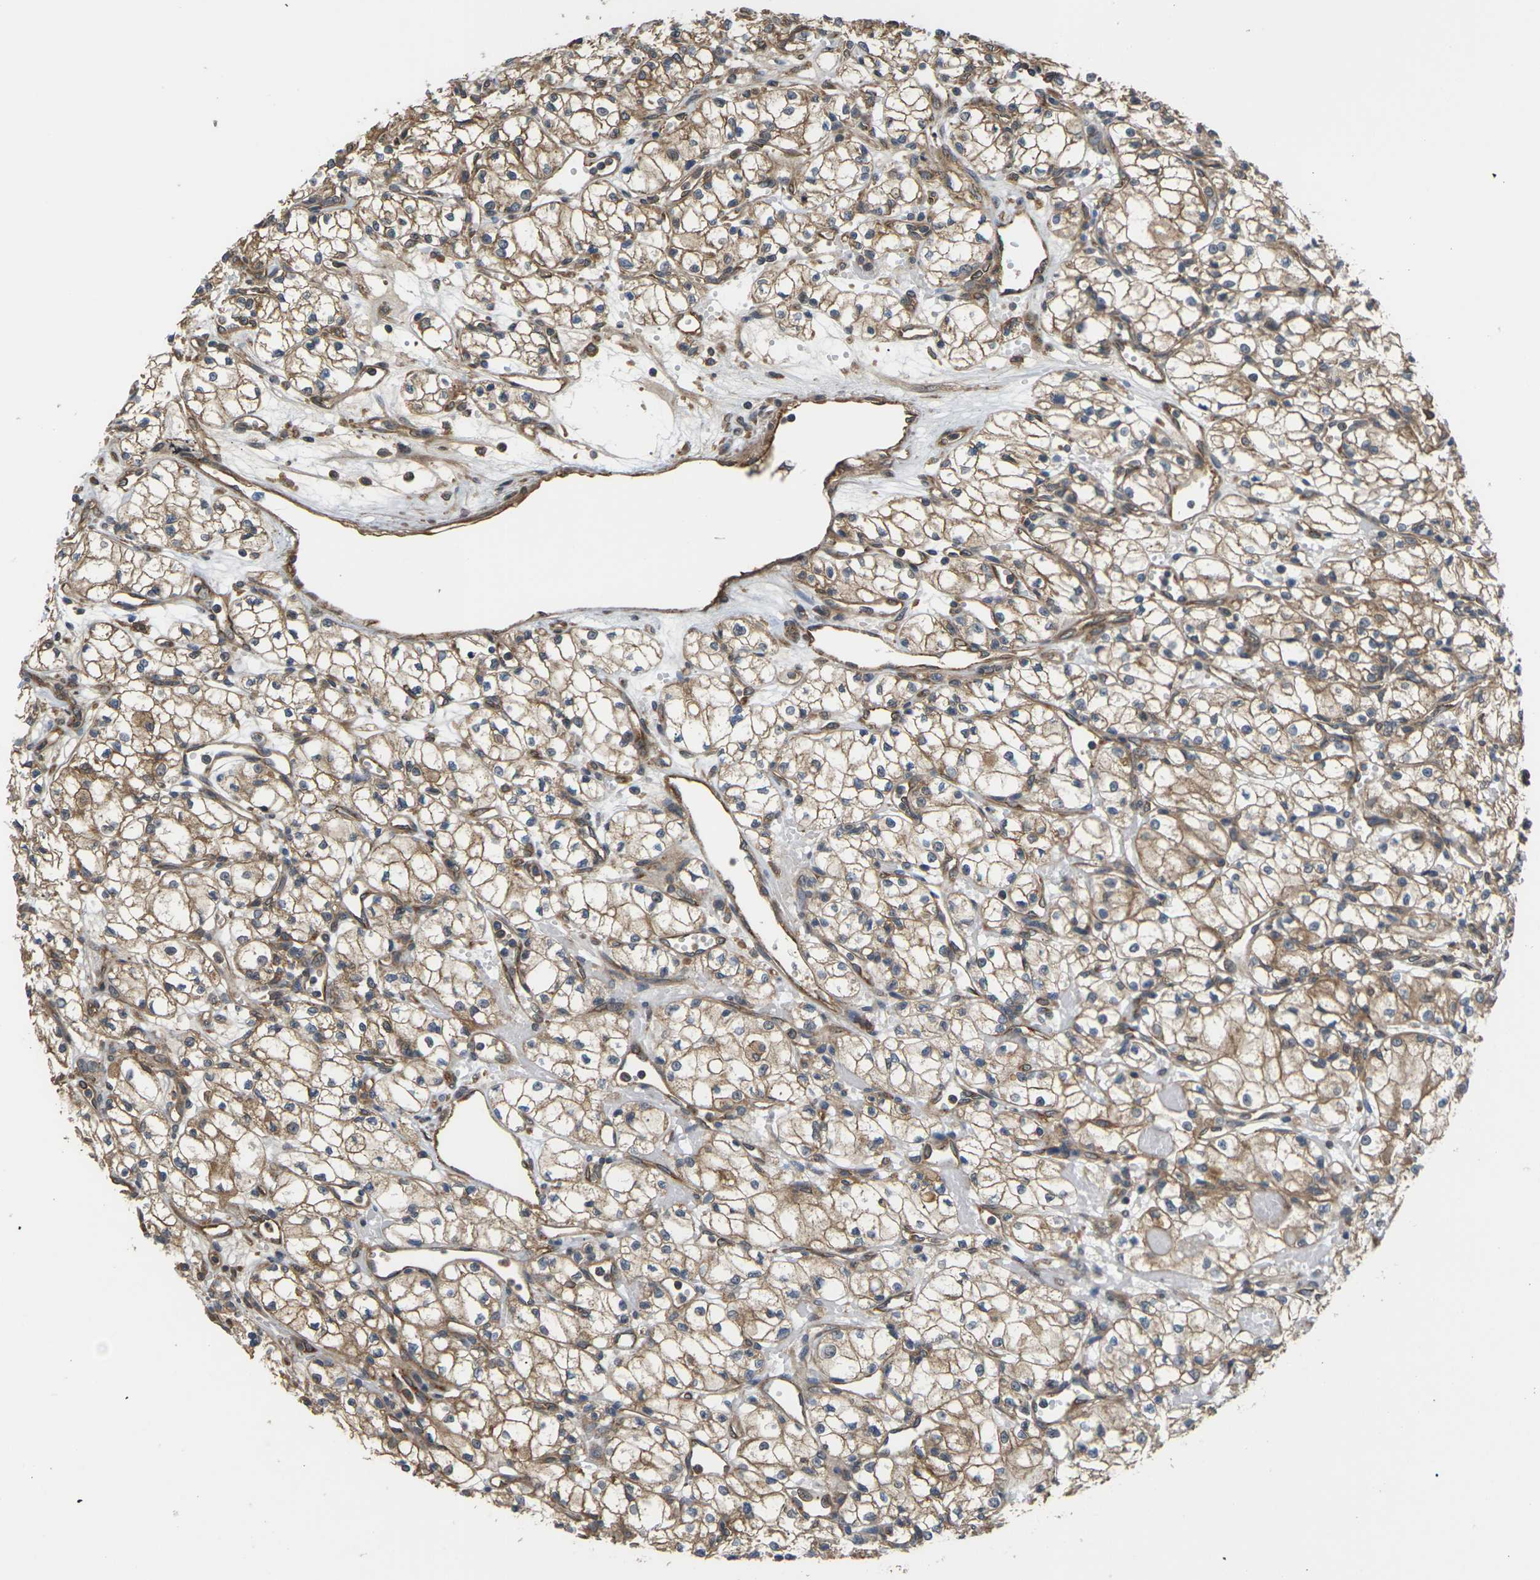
{"staining": {"intensity": "moderate", "quantity": ">75%", "location": "cytoplasmic/membranous"}, "tissue": "renal cancer", "cell_type": "Tumor cells", "image_type": "cancer", "snomed": [{"axis": "morphology", "description": "Normal tissue, NOS"}, {"axis": "morphology", "description": "Adenocarcinoma, NOS"}, {"axis": "topography", "description": "Kidney"}], "caption": "Protein analysis of renal cancer (adenocarcinoma) tissue shows moderate cytoplasmic/membranous staining in about >75% of tumor cells. Using DAB (brown) and hematoxylin (blue) stains, captured at high magnification using brightfield microscopy.", "gene": "NRAS", "patient": {"sex": "male", "age": 59}}